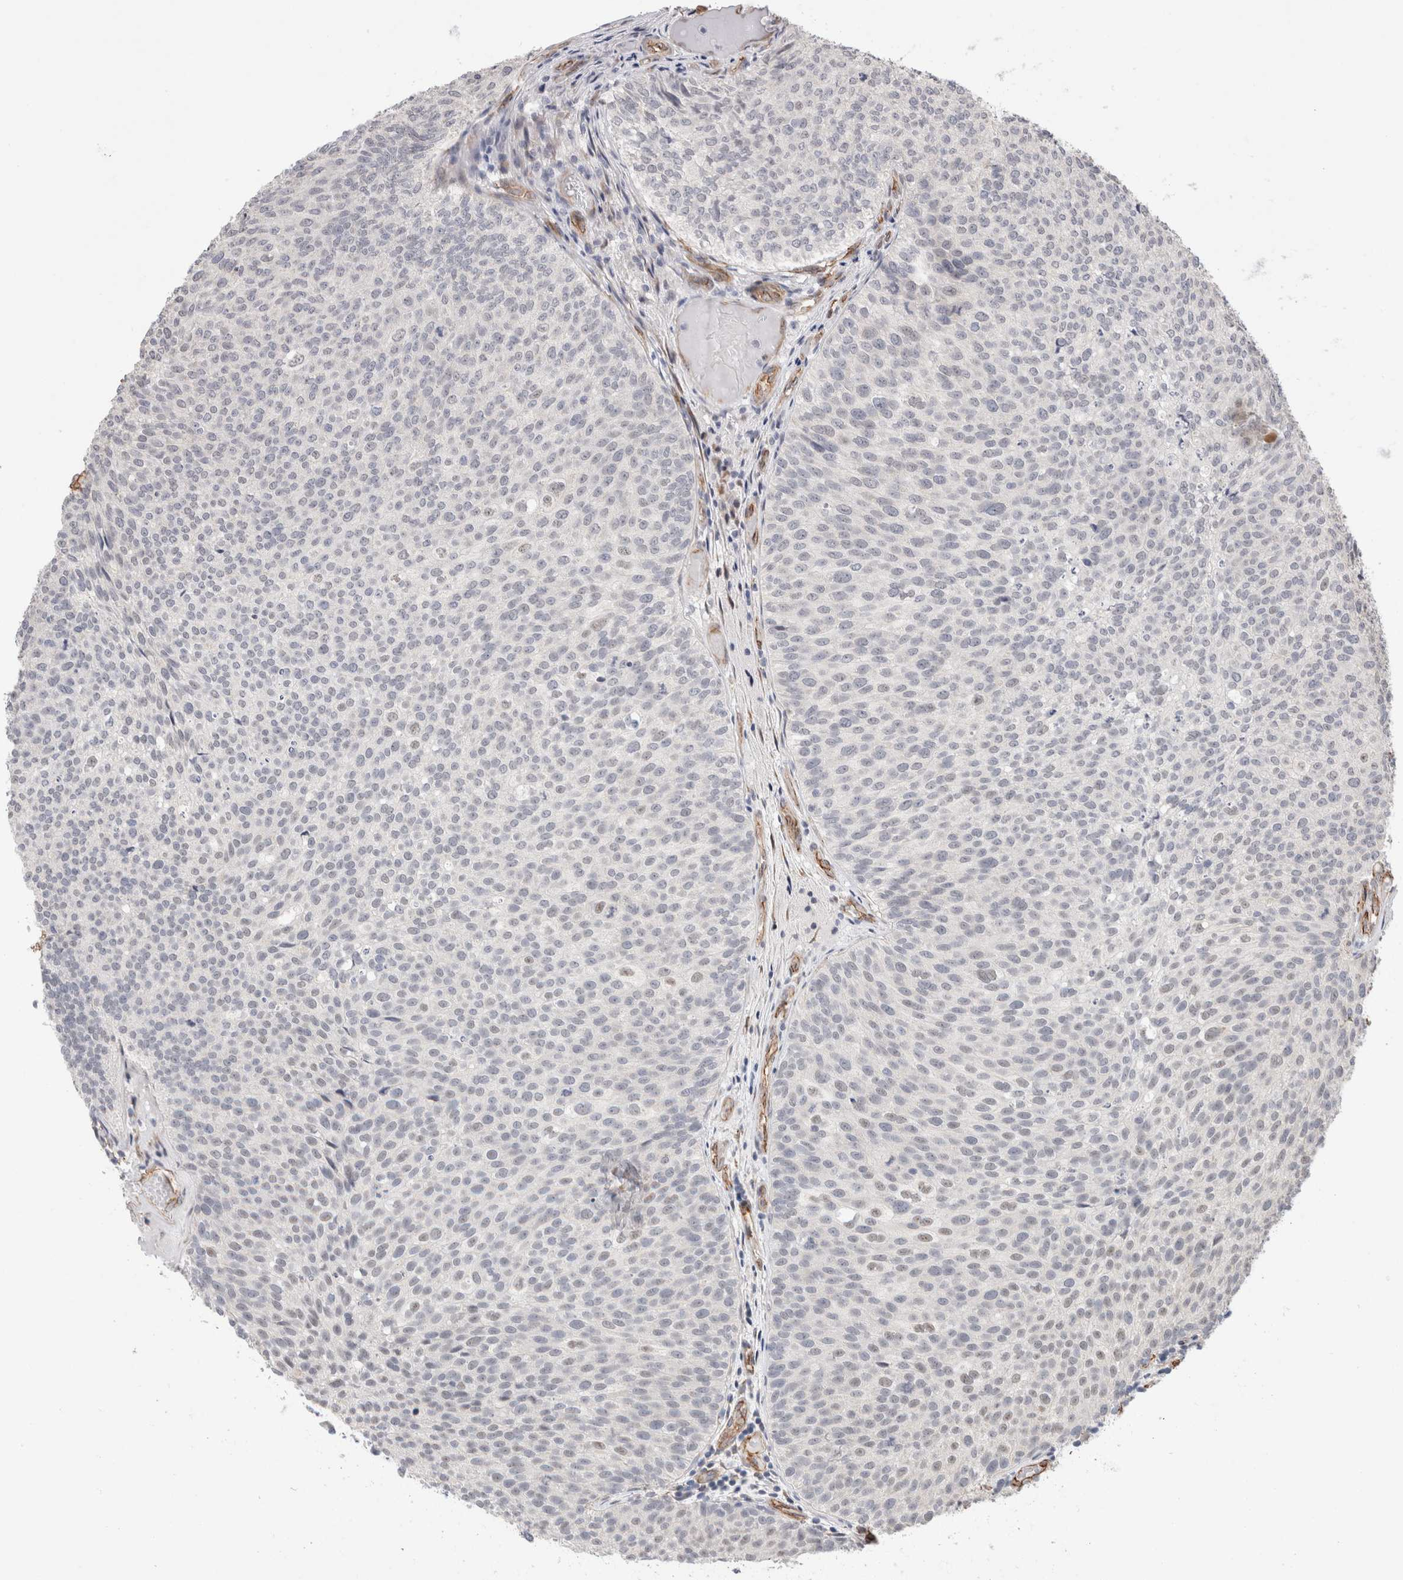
{"staining": {"intensity": "negative", "quantity": "none", "location": "none"}, "tissue": "urothelial cancer", "cell_type": "Tumor cells", "image_type": "cancer", "snomed": [{"axis": "morphology", "description": "Urothelial carcinoma, Low grade"}, {"axis": "topography", "description": "Urinary bladder"}], "caption": "IHC image of urothelial cancer stained for a protein (brown), which reveals no staining in tumor cells. (Stains: DAB (3,3'-diaminobenzidine) immunohistochemistry (IHC) with hematoxylin counter stain, Microscopy: brightfield microscopy at high magnification).", "gene": "CAAP1", "patient": {"sex": "male", "age": 86}}